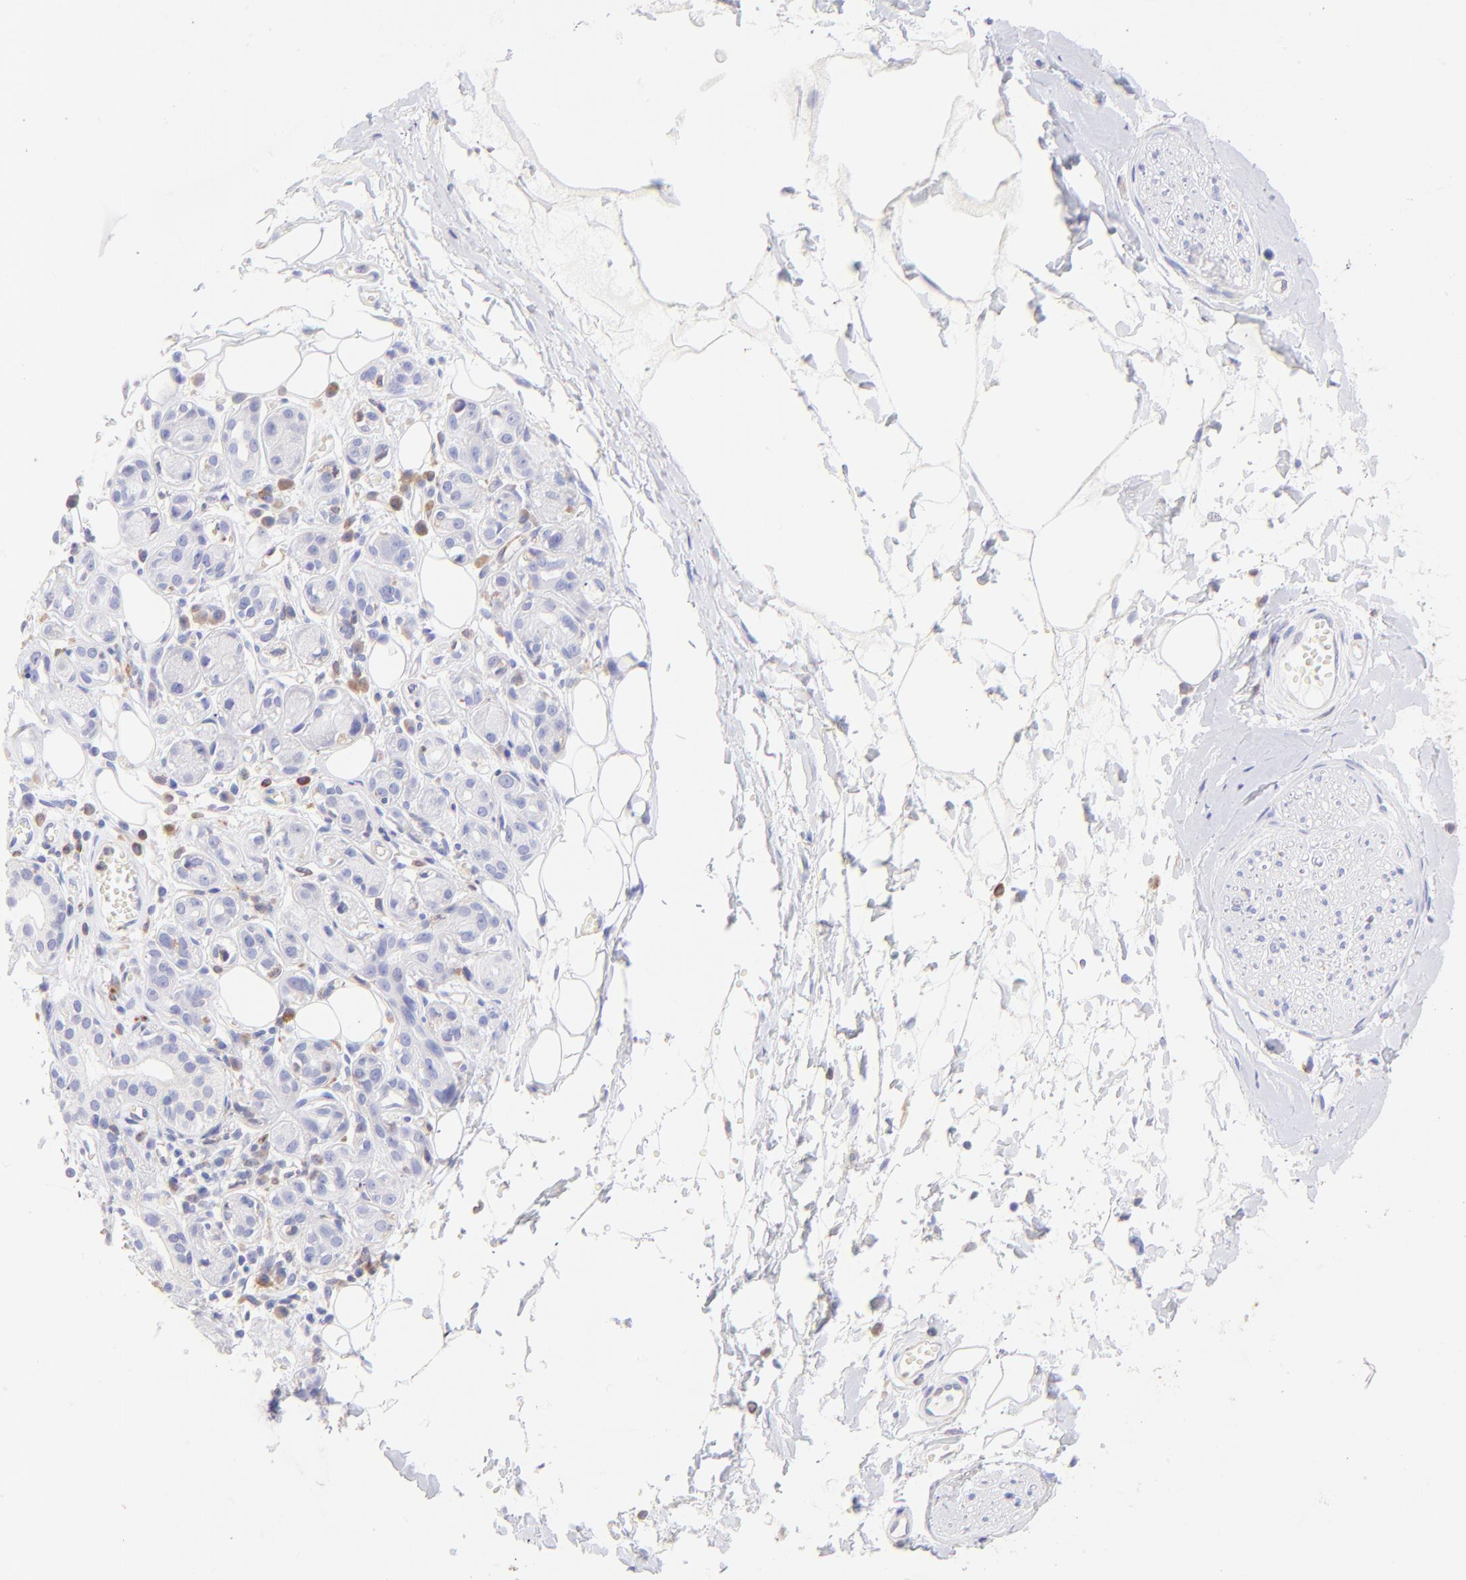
{"staining": {"intensity": "negative", "quantity": "none", "location": "none"}, "tissue": "adipose tissue", "cell_type": "Adipocytes", "image_type": "normal", "snomed": [{"axis": "morphology", "description": "Normal tissue, NOS"}, {"axis": "morphology", "description": "Inflammation, NOS"}, {"axis": "topography", "description": "Salivary gland"}, {"axis": "topography", "description": "Peripheral nerve tissue"}], "caption": "Photomicrograph shows no protein expression in adipocytes of normal adipose tissue. Nuclei are stained in blue.", "gene": "IRAG2", "patient": {"sex": "female", "age": 75}}